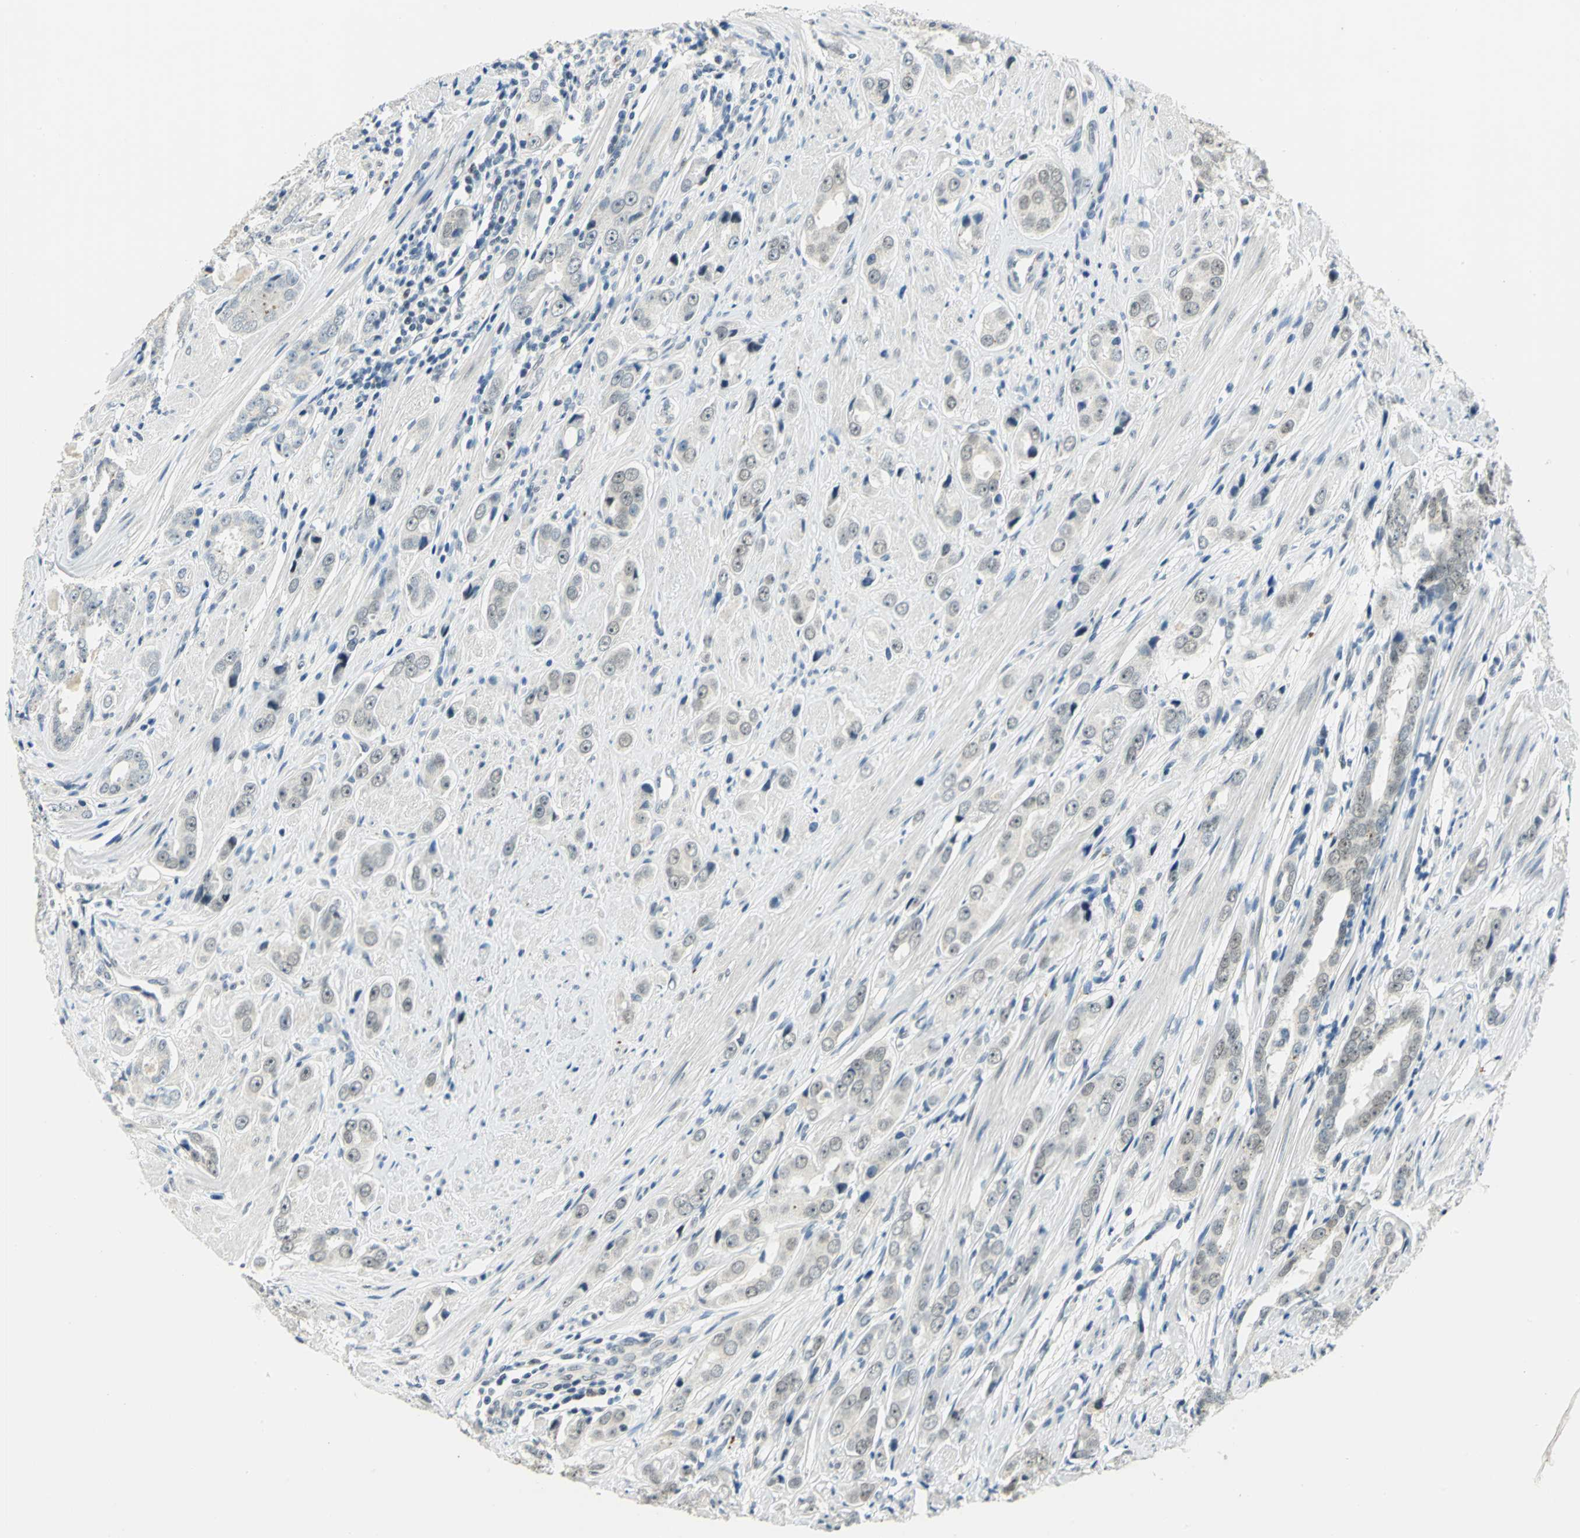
{"staining": {"intensity": "weak", "quantity": "25%-75%", "location": "nuclear"}, "tissue": "prostate cancer", "cell_type": "Tumor cells", "image_type": "cancer", "snomed": [{"axis": "morphology", "description": "Adenocarcinoma, Medium grade"}, {"axis": "topography", "description": "Prostate"}], "caption": "Tumor cells exhibit low levels of weak nuclear staining in about 25%-75% of cells in prostate cancer.", "gene": "RAD17", "patient": {"sex": "male", "age": 53}}